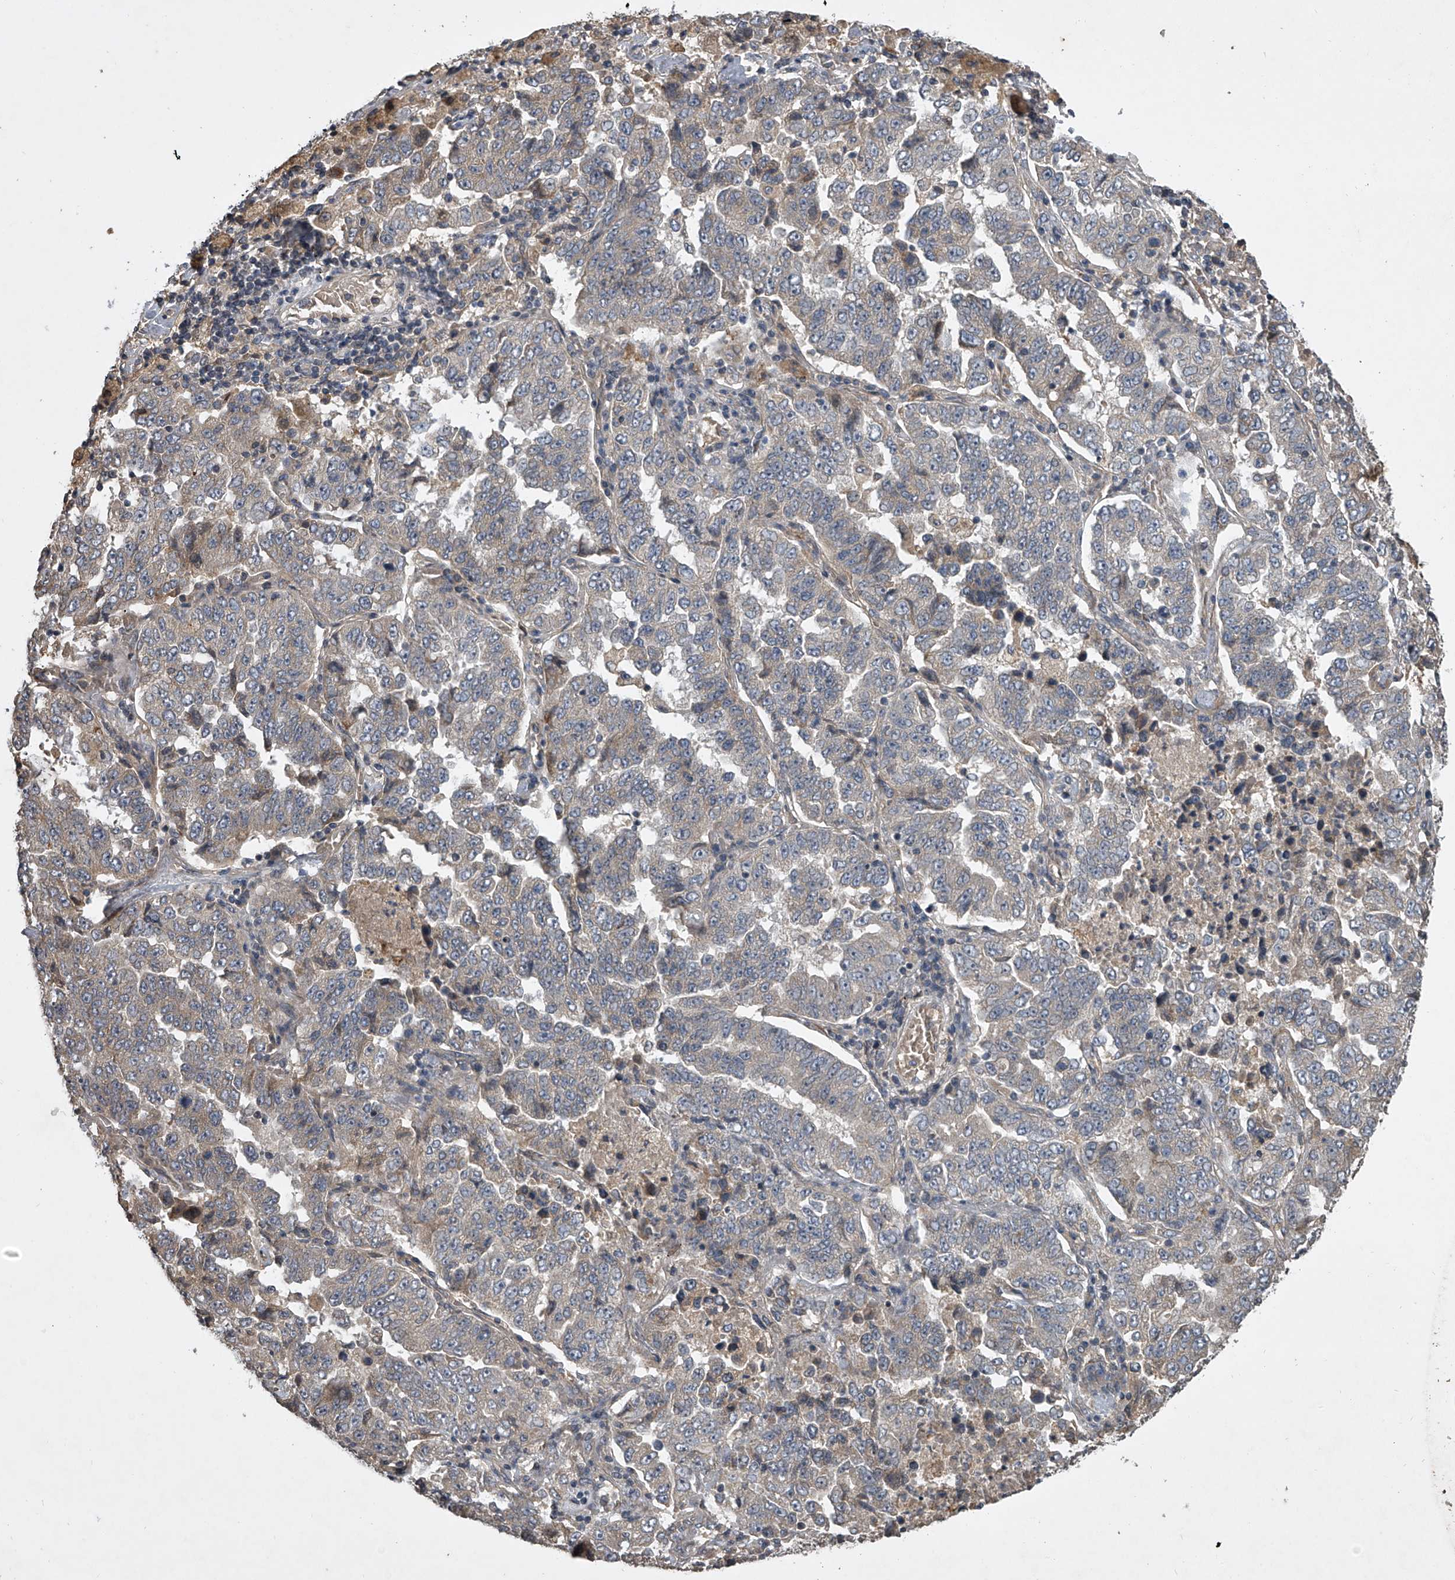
{"staining": {"intensity": "weak", "quantity": "<25%", "location": "cytoplasmic/membranous"}, "tissue": "lung cancer", "cell_type": "Tumor cells", "image_type": "cancer", "snomed": [{"axis": "morphology", "description": "Adenocarcinoma, NOS"}, {"axis": "topography", "description": "Lung"}], "caption": "DAB immunohistochemical staining of human lung cancer exhibits no significant positivity in tumor cells. (IHC, brightfield microscopy, high magnification).", "gene": "NFS1", "patient": {"sex": "female", "age": 51}}